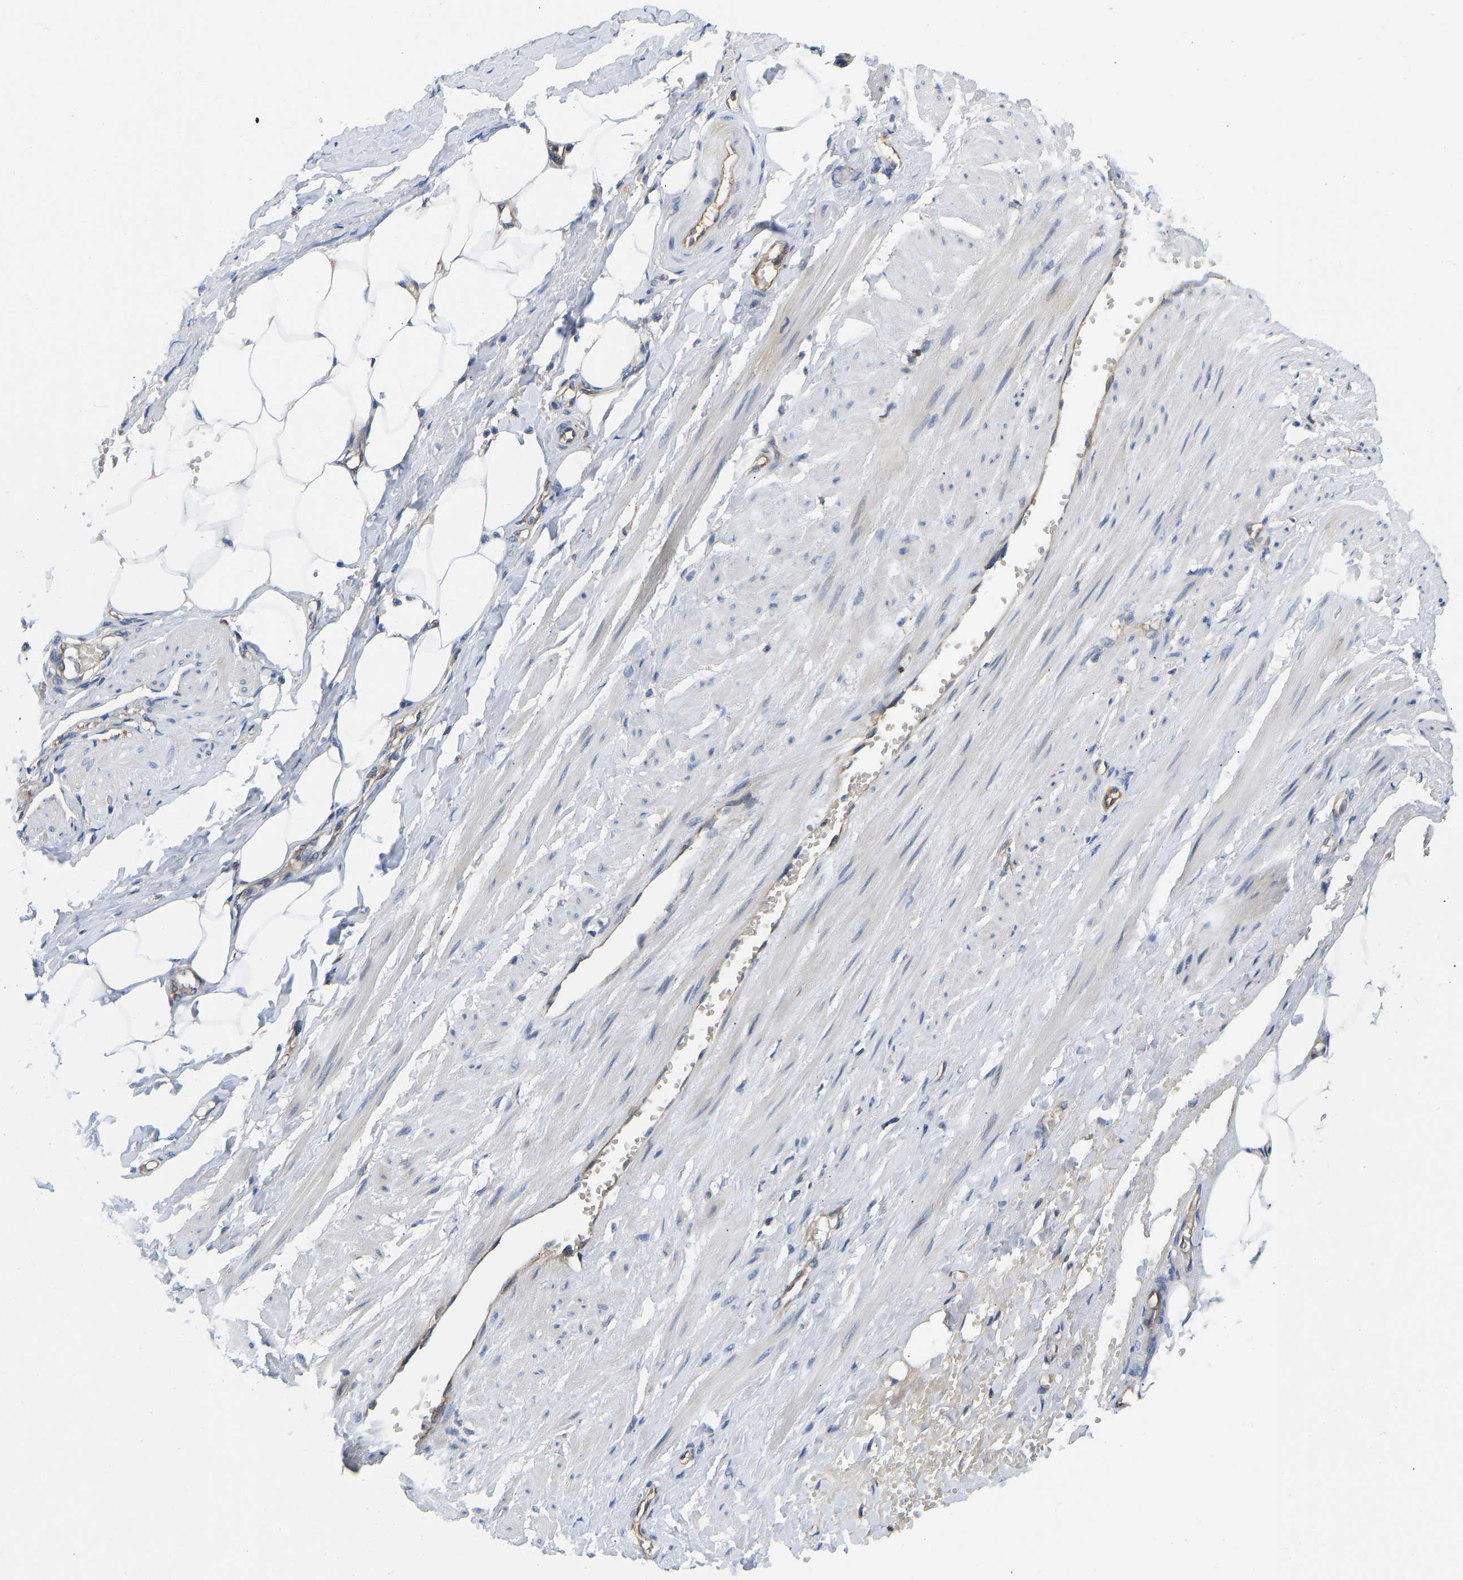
{"staining": {"intensity": "weak", "quantity": ">75%", "location": "cytoplasmic/membranous"}, "tissue": "adipose tissue", "cell_type": "Adipocytes", "image_type": "normal", "snomed": [{"axis": "morphology", "description": "Normal tissue, NOS"}, {"axis": "topography", "description": "Soft tissue"}, {"axis": "topography", "description": "Vascular tissue"}], "caption": "About >75% of adipocytes in benign adipose tissue demonstrate weak cytoplasmic/membranous protein expression as visualized by brown immunohistochemical staining.", "gene": "FLNB", "patient": {"sex": "female", "age": 35}}